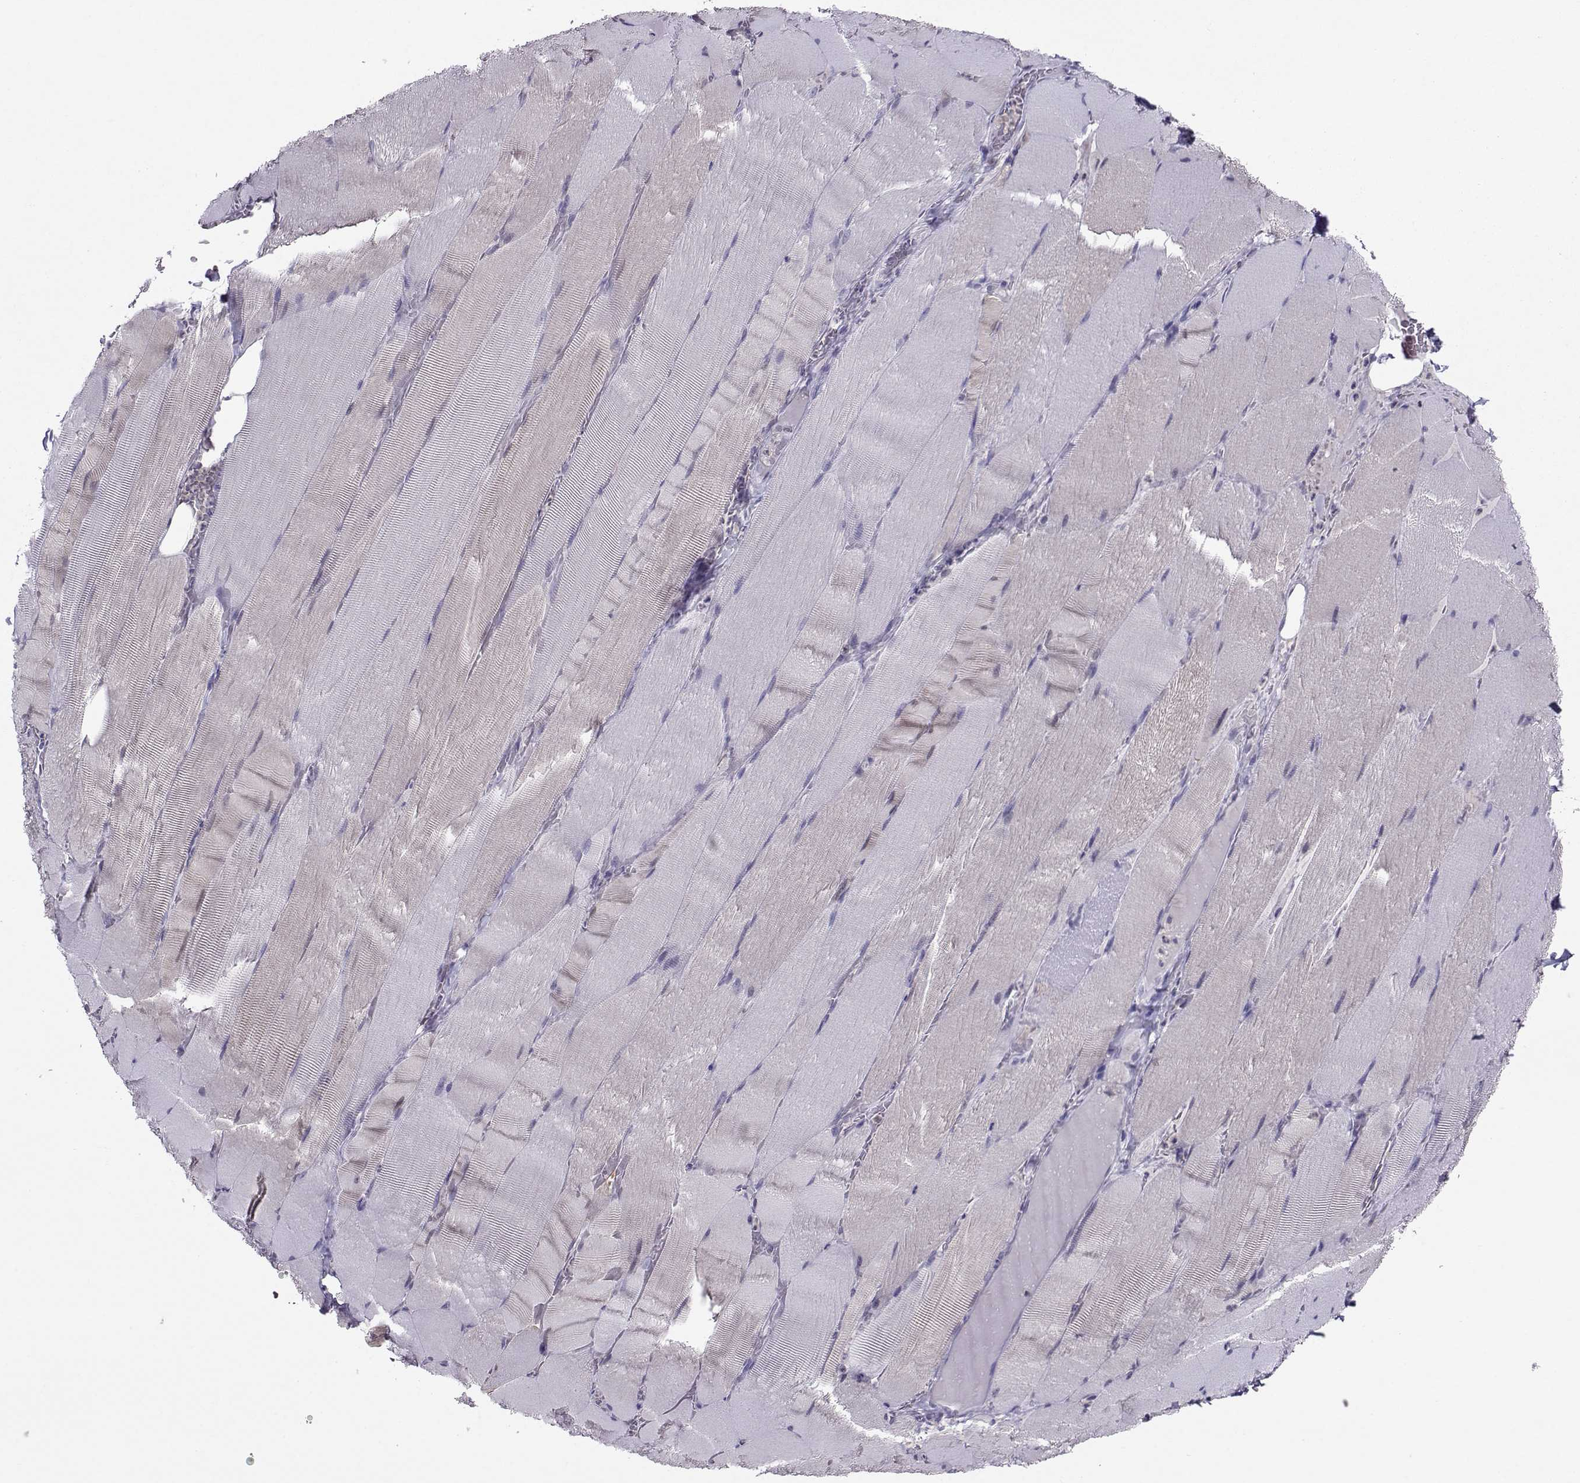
{"staining": {"intensity": "negative", "quantity": "none", "location": "none"}, "tissue": "skeletal muscle", "cell_type": "Myocytes", "image_type": "normal", "snomed": [{"axis": "morphology", "description": "Normal tissue, NOS"}, {"axis": "topography", "description": "Skeletal muscle"}], "caption": "Myocytes show no significant positivity in normal skeletal muscle.", "gene": "PGK1", "patient": {"sex": "male", "age": 56}}